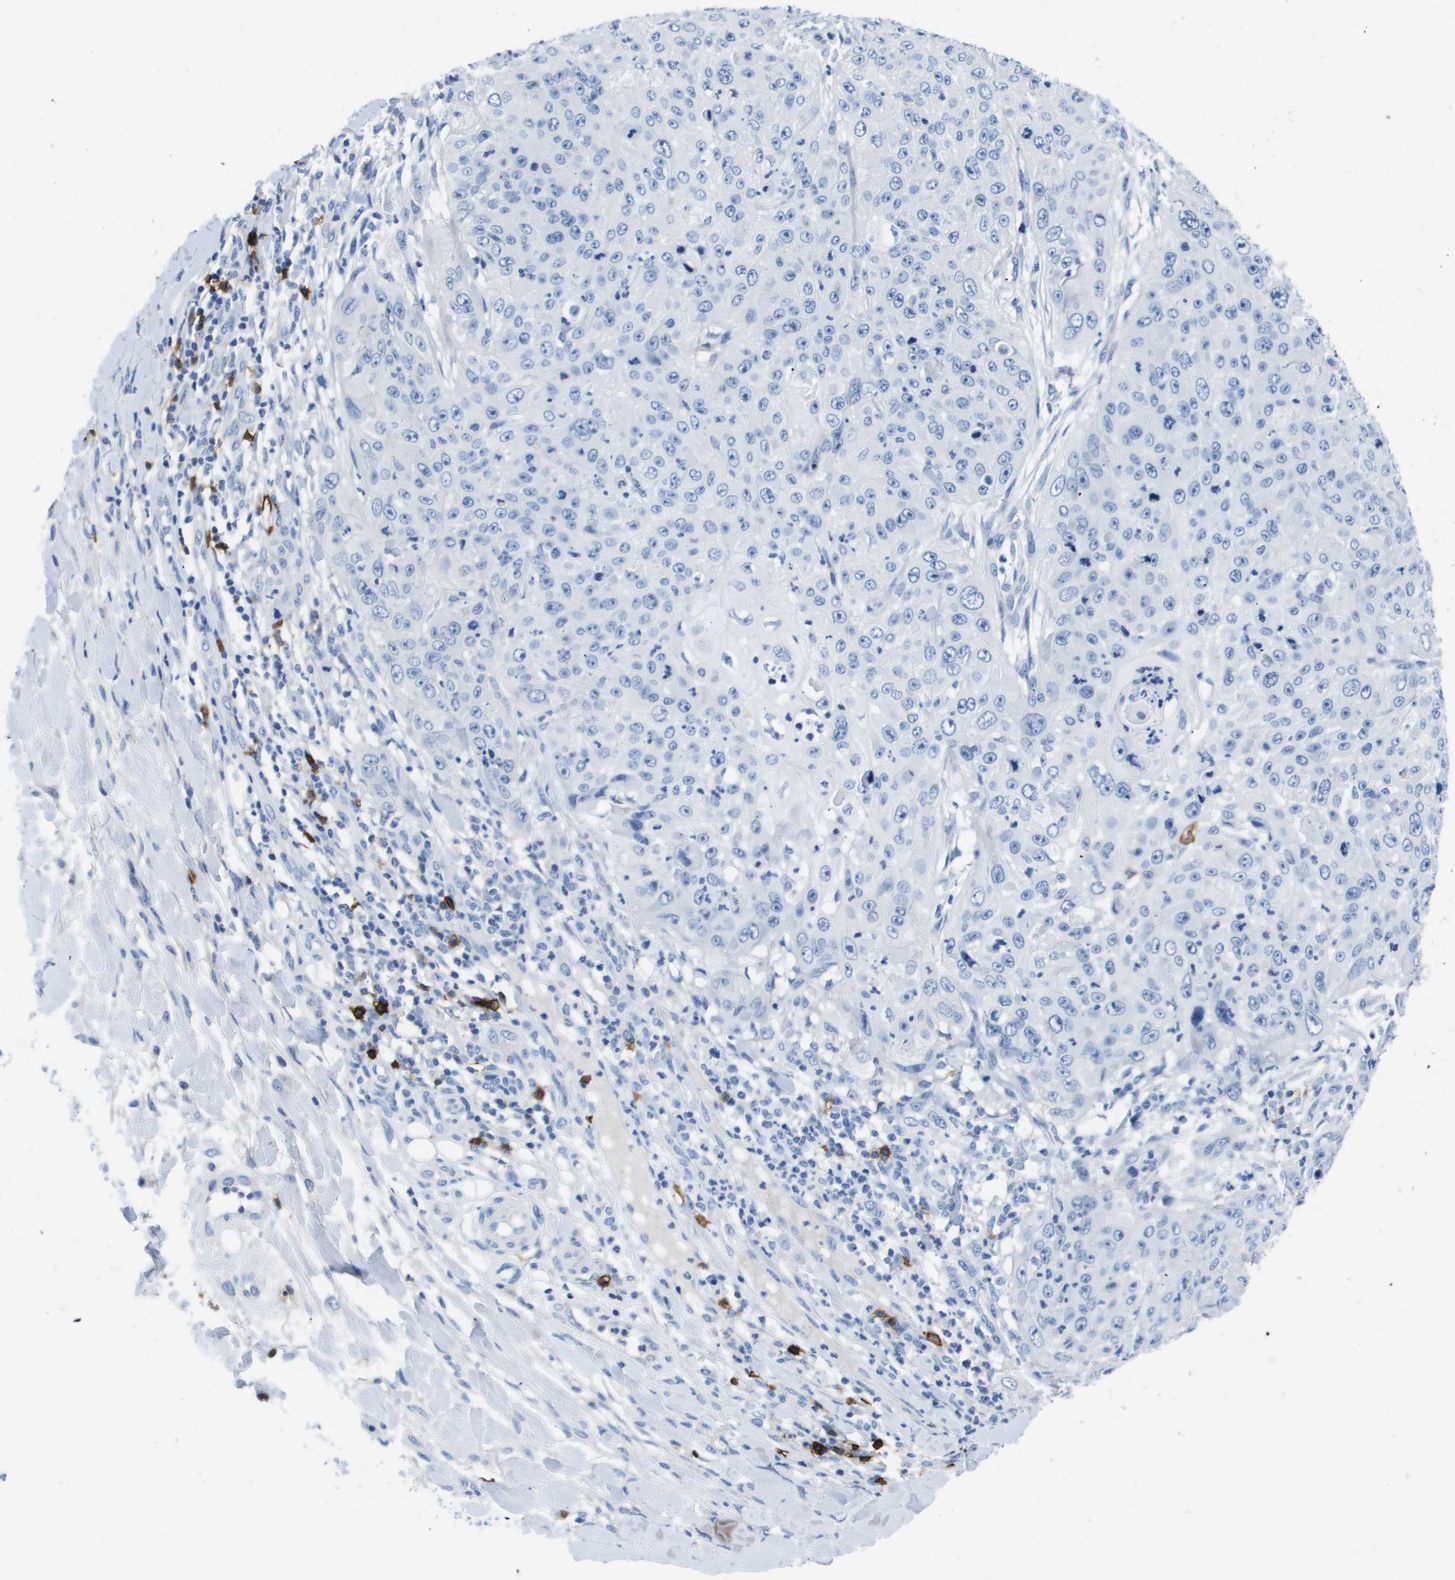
{"staining": {"intensity": "negative", "quantity": "none", "location": "none"}, "tissue": "skin cancer", "cell_type": "Tumor cells", "image_type": "cancer", "snomed": [{"axis": "morphology", "description": "Squamous cell carcinoma, NOS"}, {"axis": "topography", "description": "Skin"}], "caption": "This is an immunohistochemistry (IHC) photomicrograph of squamous cell carcinoma (skin). There is no expression in tumor cells.", "gene": "MS4A1", "patient": {"sex": "female", "age": 80}}